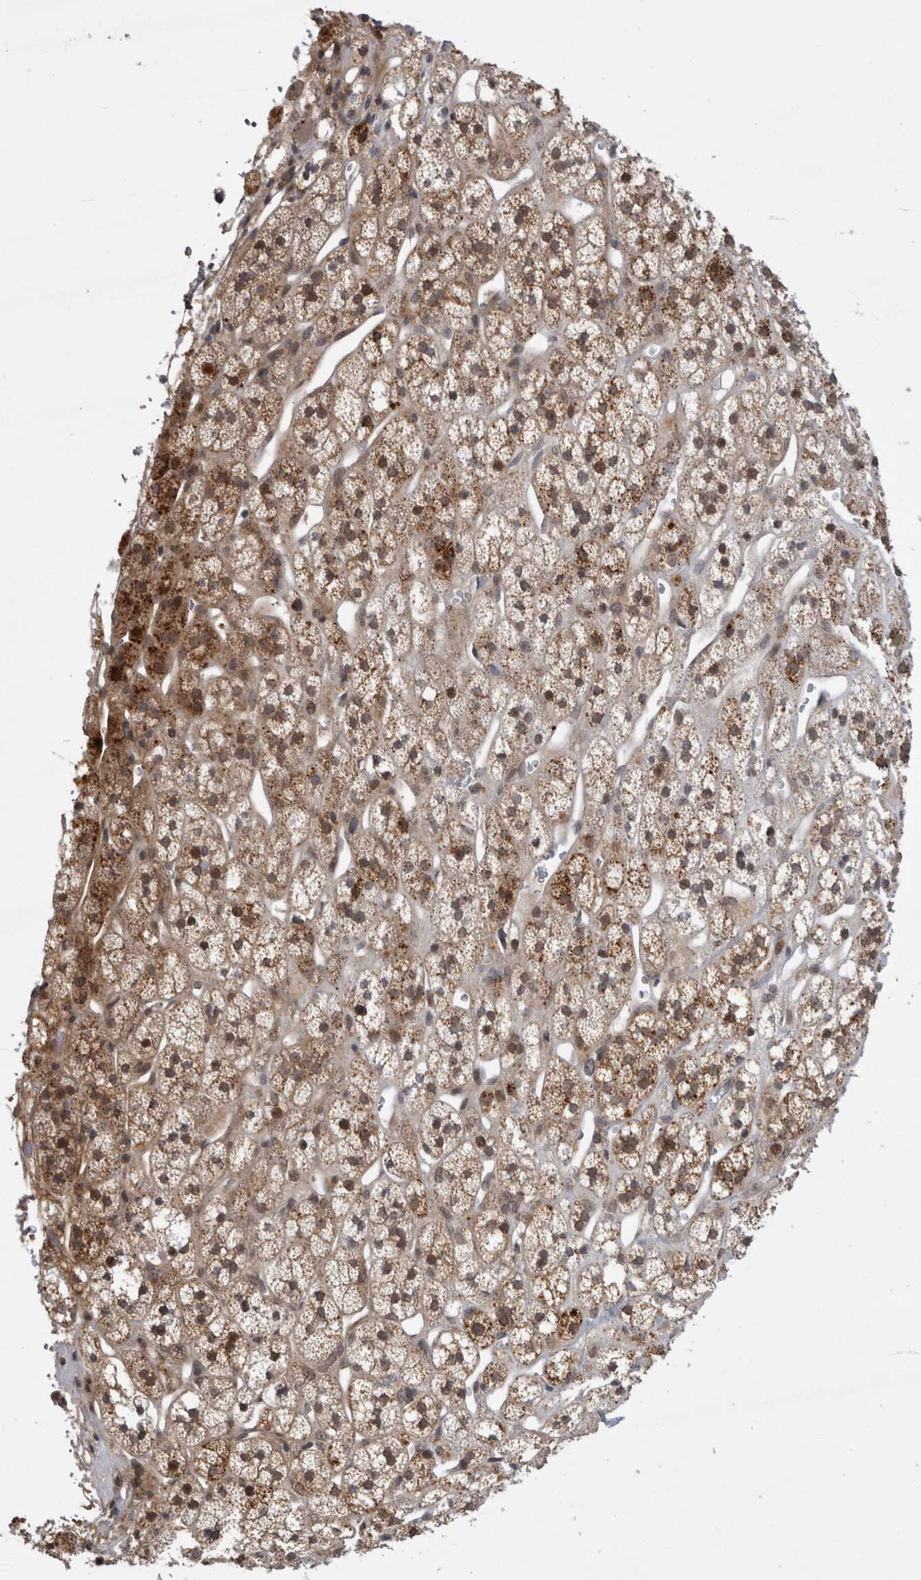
{"staining": {"intensity": "strong", "quantity": "25%-75%", "location": "cytoplasmic/membranous"}, "tissue": "adrenal gland", "cell_type": "Glandular cells", "image_type": "normal", "snomed": [{"axis": "morphology", "description": "Normal tissue, NOS"}, {"axis": "topography", "description": "Adrenal gland"}], "caption": "Benign adrenal gland was stained to show a protein in brown. There is high levels of strong cytoplasmic/membranous expression in approximately 25%-75% of glandular cells.", "gene": "MTBP", "patient": {"sex": "male", "age": 56}}